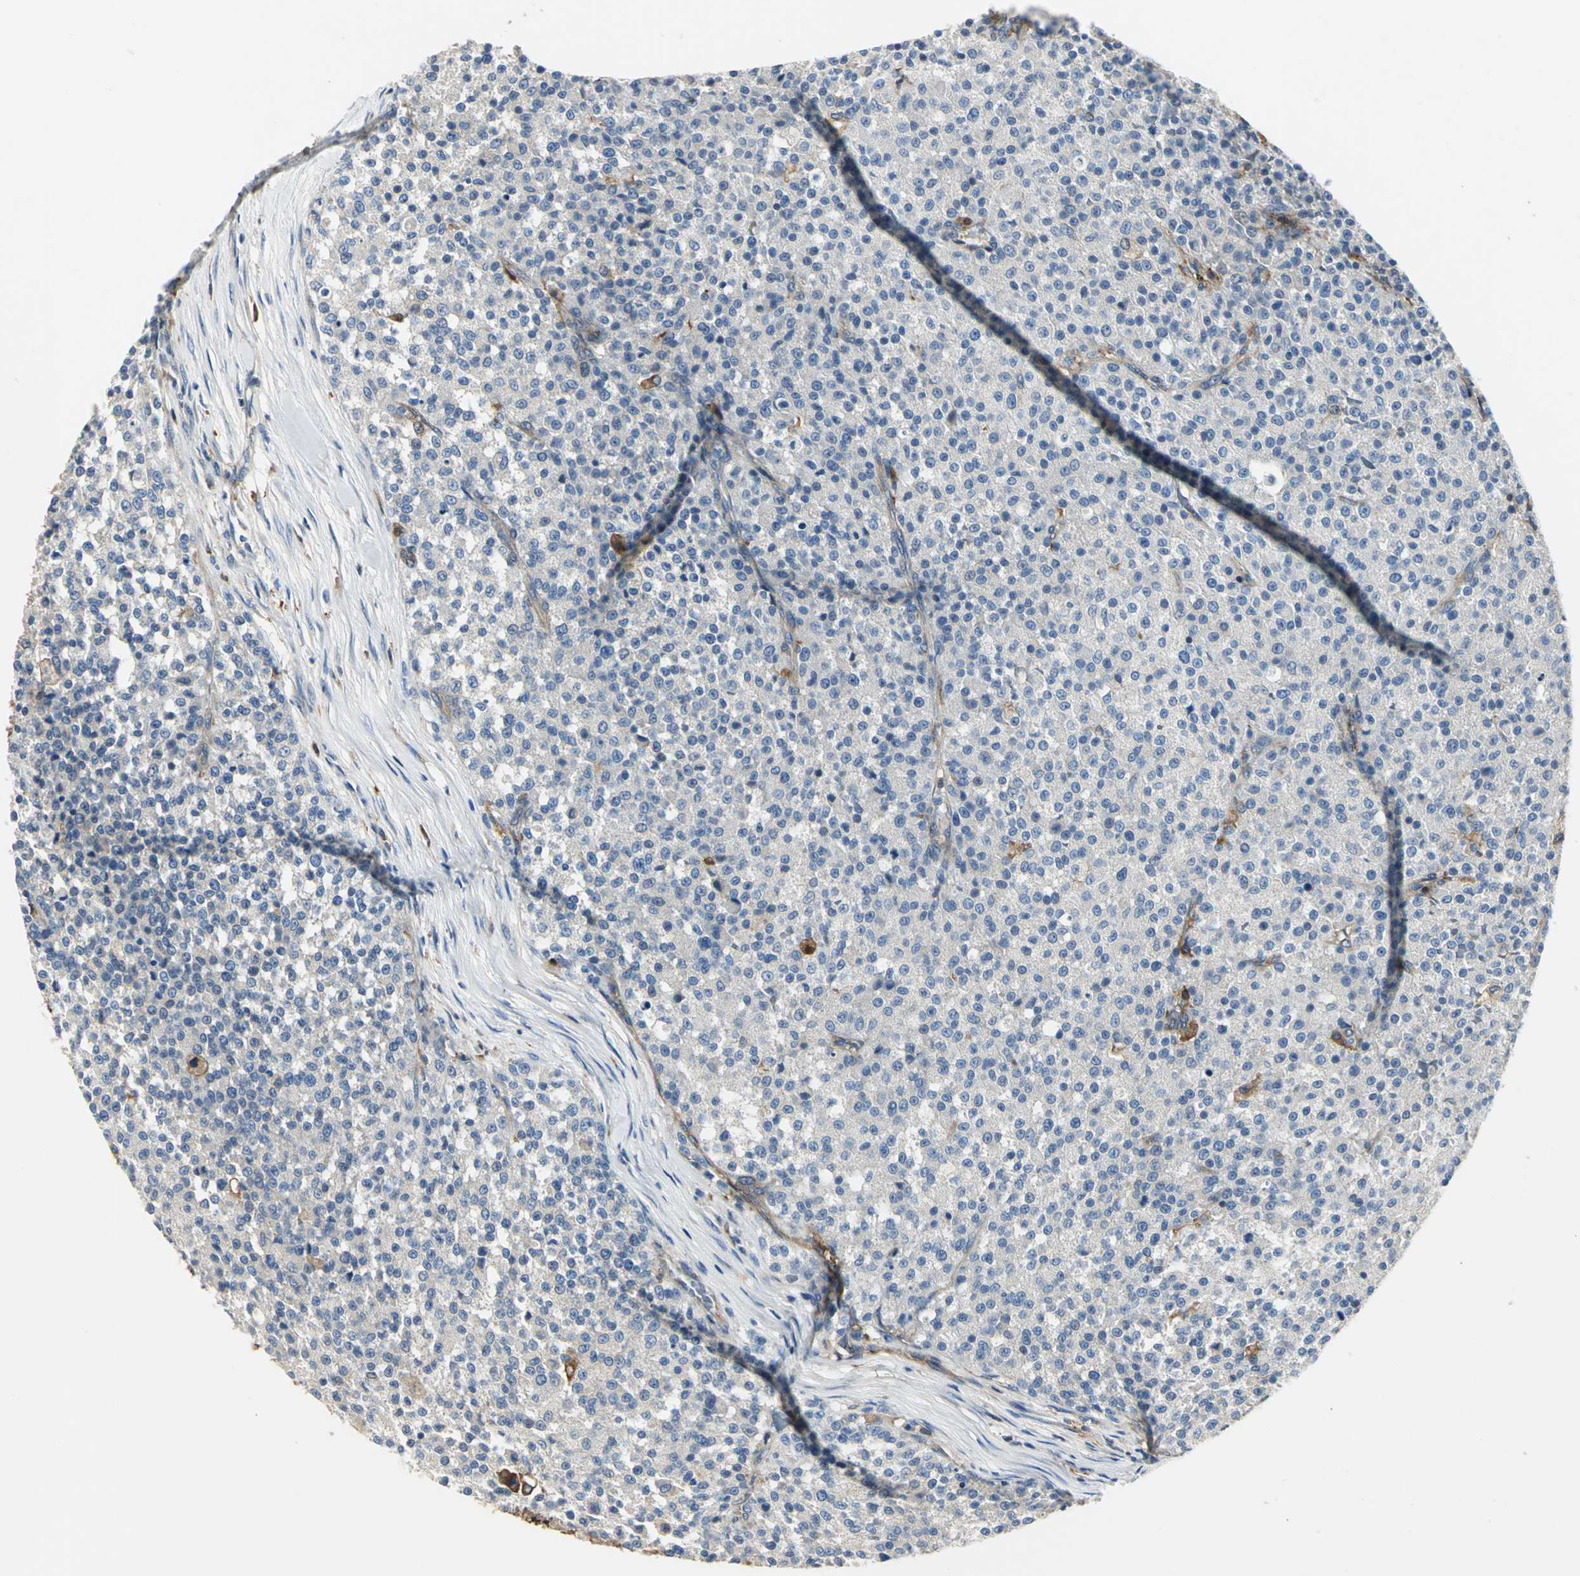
{"staining": {"intensity": "negative", "quantity": "none", "location": "none"}, "tissue": "testis cancer", "cell_type": "Tumor cells", "image_type": "cancer", "snomed": [{"axis": "morphology", "description": "Seminoma, NOS"}, {"axis": "topography", "description": "Testis"}], "caption": "This photomicrograph is of testis cancer (seminoma) stained with IHC to label a protein in brown with the nuclei are counter-stained blue. There is no expression in tumor cells. (Brightfield microscopy of DAB (3,3'-diaminobenzidine) IHC at high magnification).", "gene": "CHRNB1", "patient": {"sex": "male", "age": 59}}